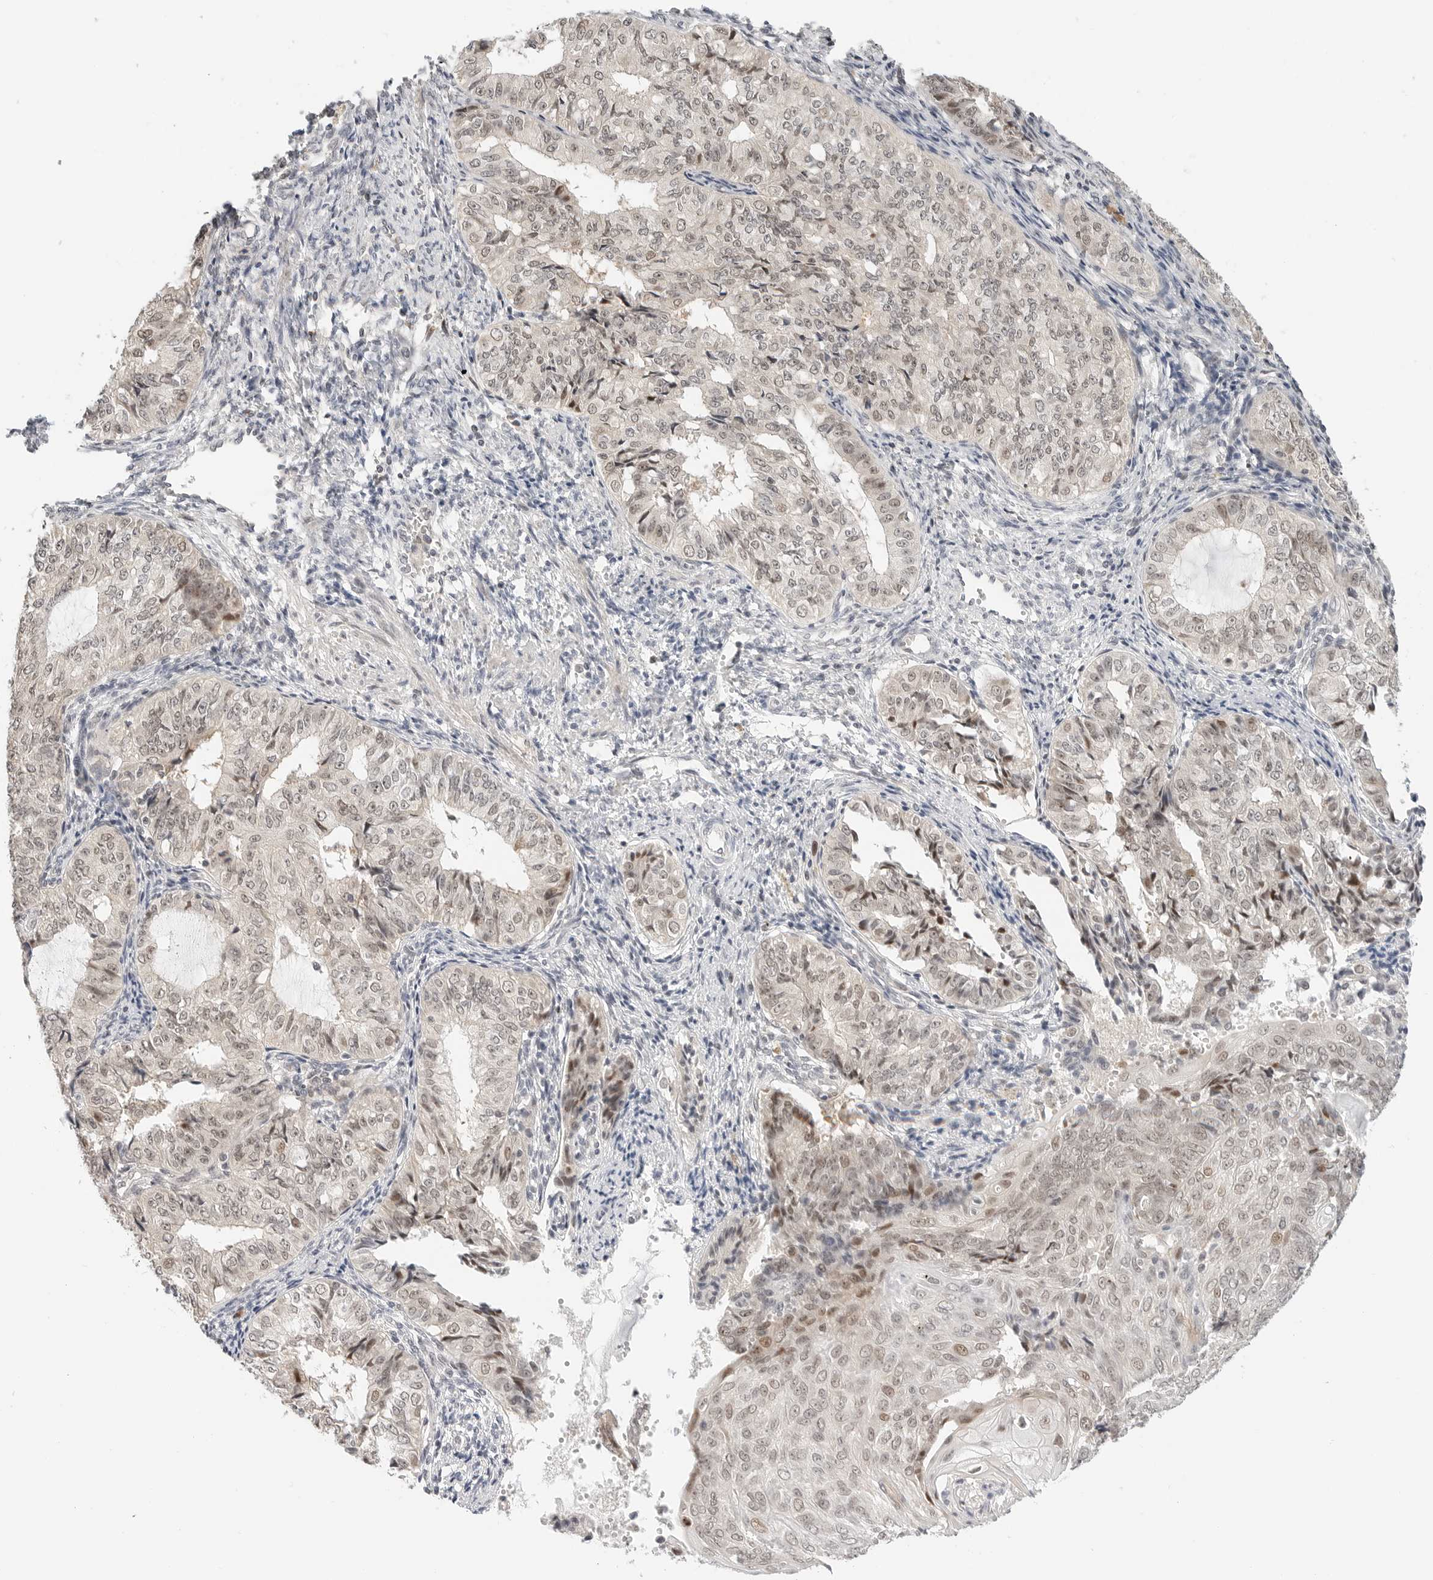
{"staining": {"intensity": "weak", "quantity": "25%-75%", "location": "nuclear"}, "tissue": "endometrial cancer", "cell_type": "Tumor cells", "image_type": "cancer", "snomed": [{"axis": "morphology", "description": "Adenocarcinoma, NOS"}, {"axis": "topography", "description": "Endometrium"}], "caption": "This is a histology image of immunohistochemistry staining of endometrial adenocarcinoma, which shows weak expression in the nuclear of tumor cells.", "gene": "TSEN2", "patient": {"sex": "female", "age": 32}}